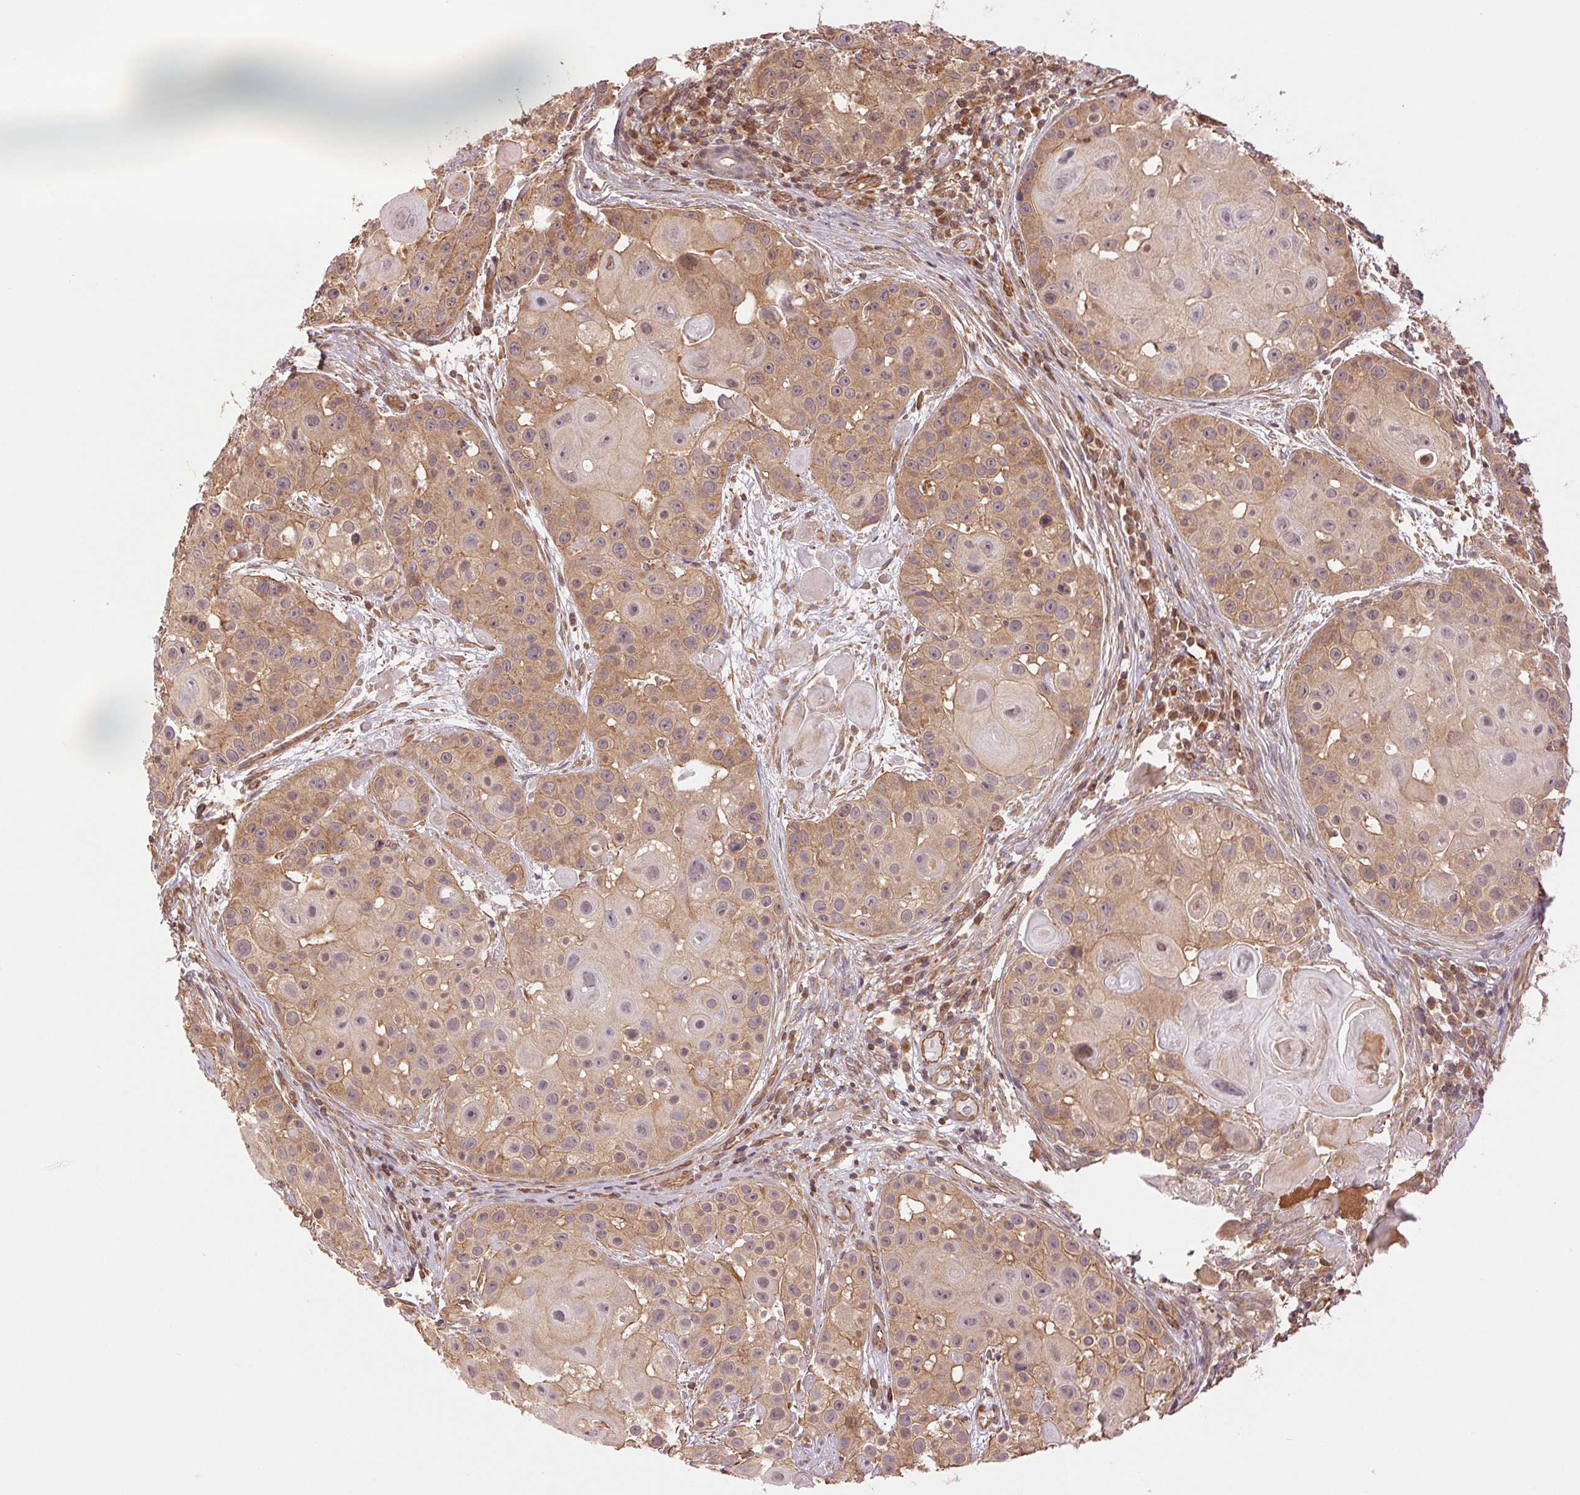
{"staining": {"intensity": "moderate", "quantity": ">75%", "location": "cytoplasmic/membranous"}, "tissue": "skin cancer", "cell_type": "Tumor cells", "image_type": "cancer", "snomed": [{"axis": "morphology", "description": "Squamous cell carcinoma, NOS"}, {"axis": "topography", "description": "Skin"}], "caption": "A brown stain shows moderate cytoplasmic/membranous staining of a protein in skin cancer (squamous cell carcinoma) tumor cells. Immunohistochemistry stains the protein in brown and the nuclei are stained blue.", "gene": "STARD7", "patient": {"sex": "male", "age": 92}}